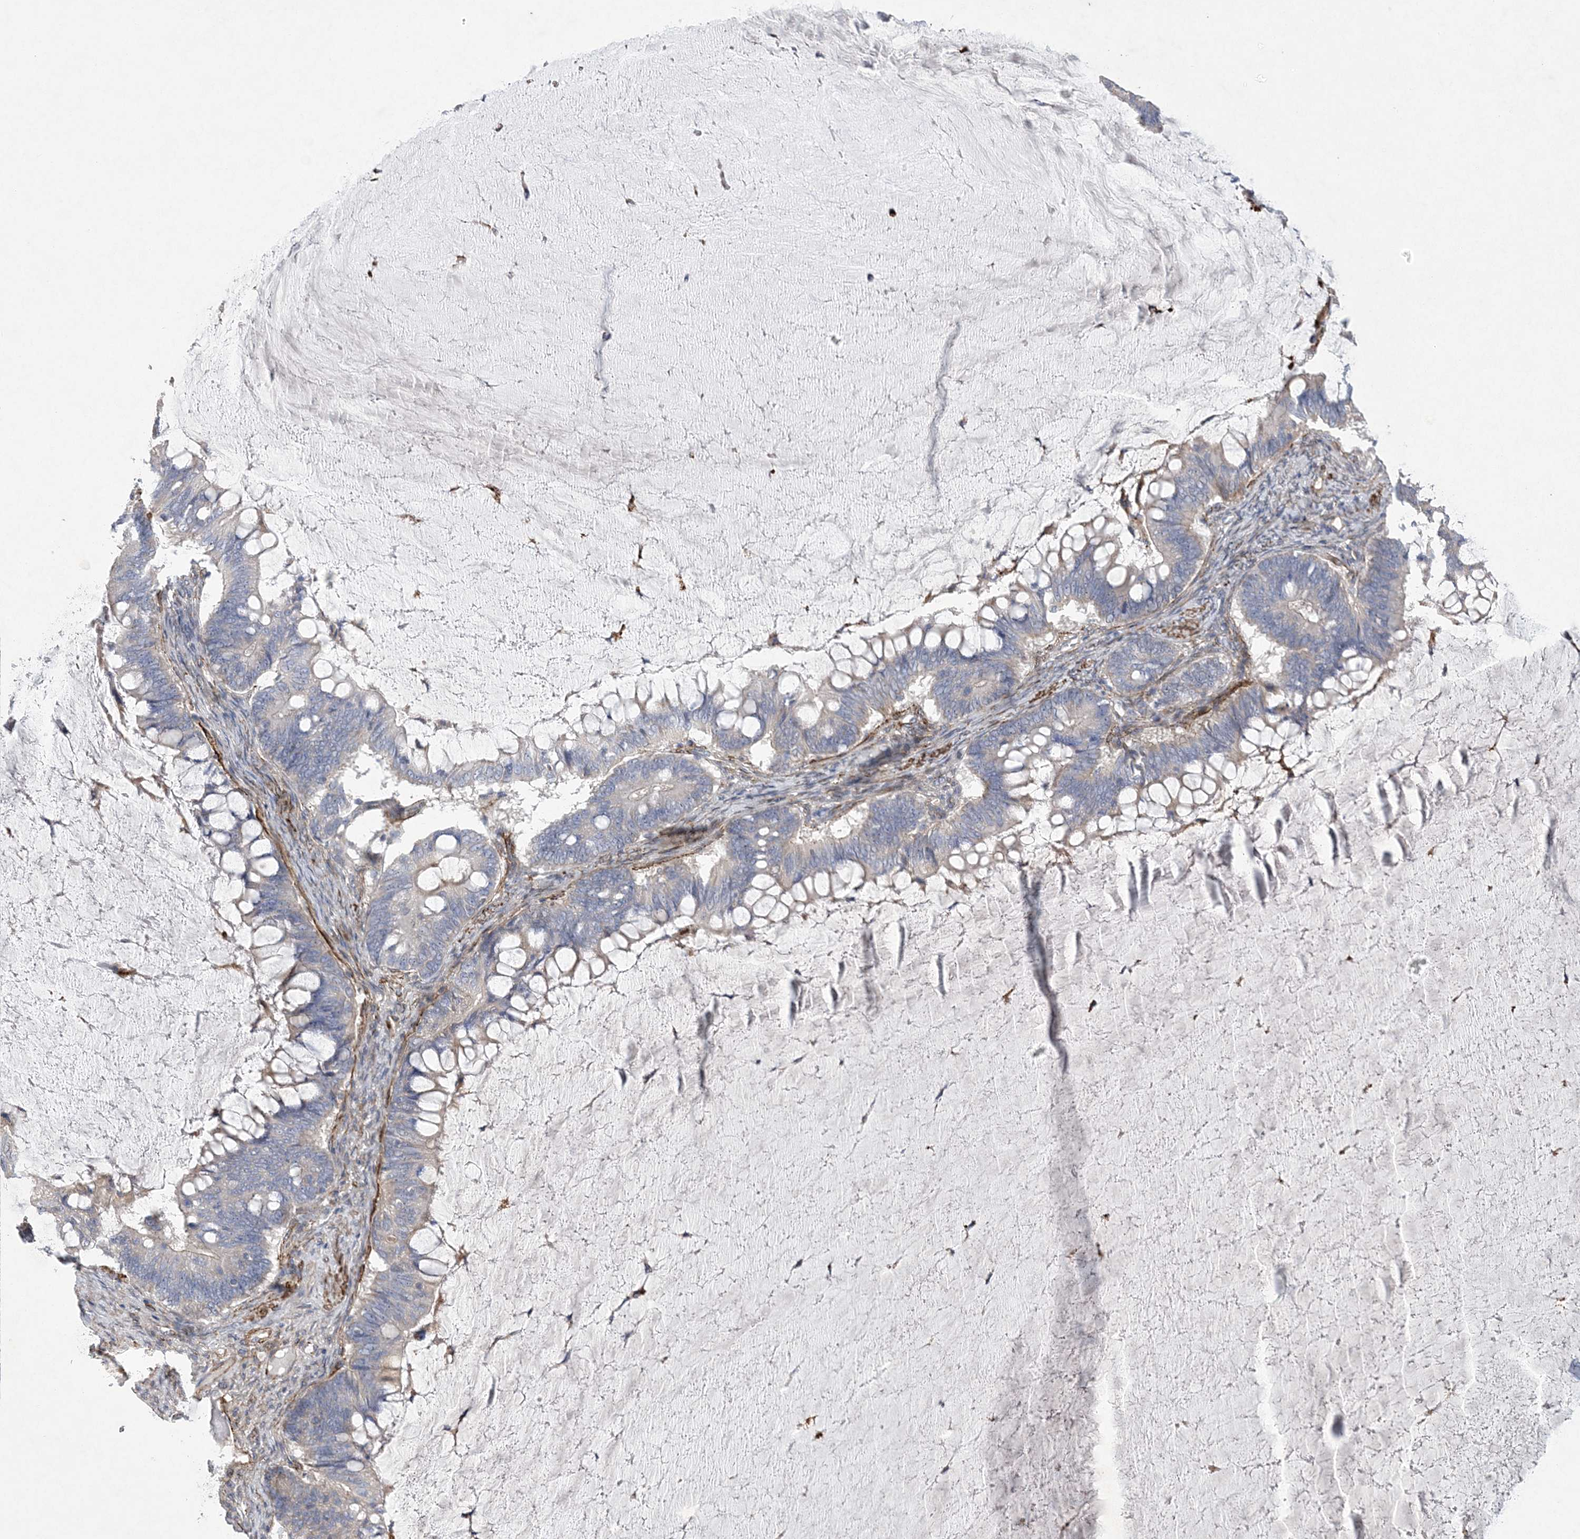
{"staining": {"intensity": "moderate", "quantity": "25%-75%", "location": "cytoplasmic/membranous"}, "tissue": "ovarian cancer", "cell_type": "Tumor cells", "image_type": "cancer", "snomed": [{"axis": "morphology", "description": "Cystadenocarcinoma, mucinous, NOS"}, {"axis": "topography", "description": "Ovary"}], "caption": "Protein staining of ovarian cancer (mucinous cystadenocarcinoma) tissue displays moderate cytoplasmic/membranous staining in about 25%-75% of tumor cells.", "gene": "ARSJ", "patient": {"sex": "female", "age": 61}}